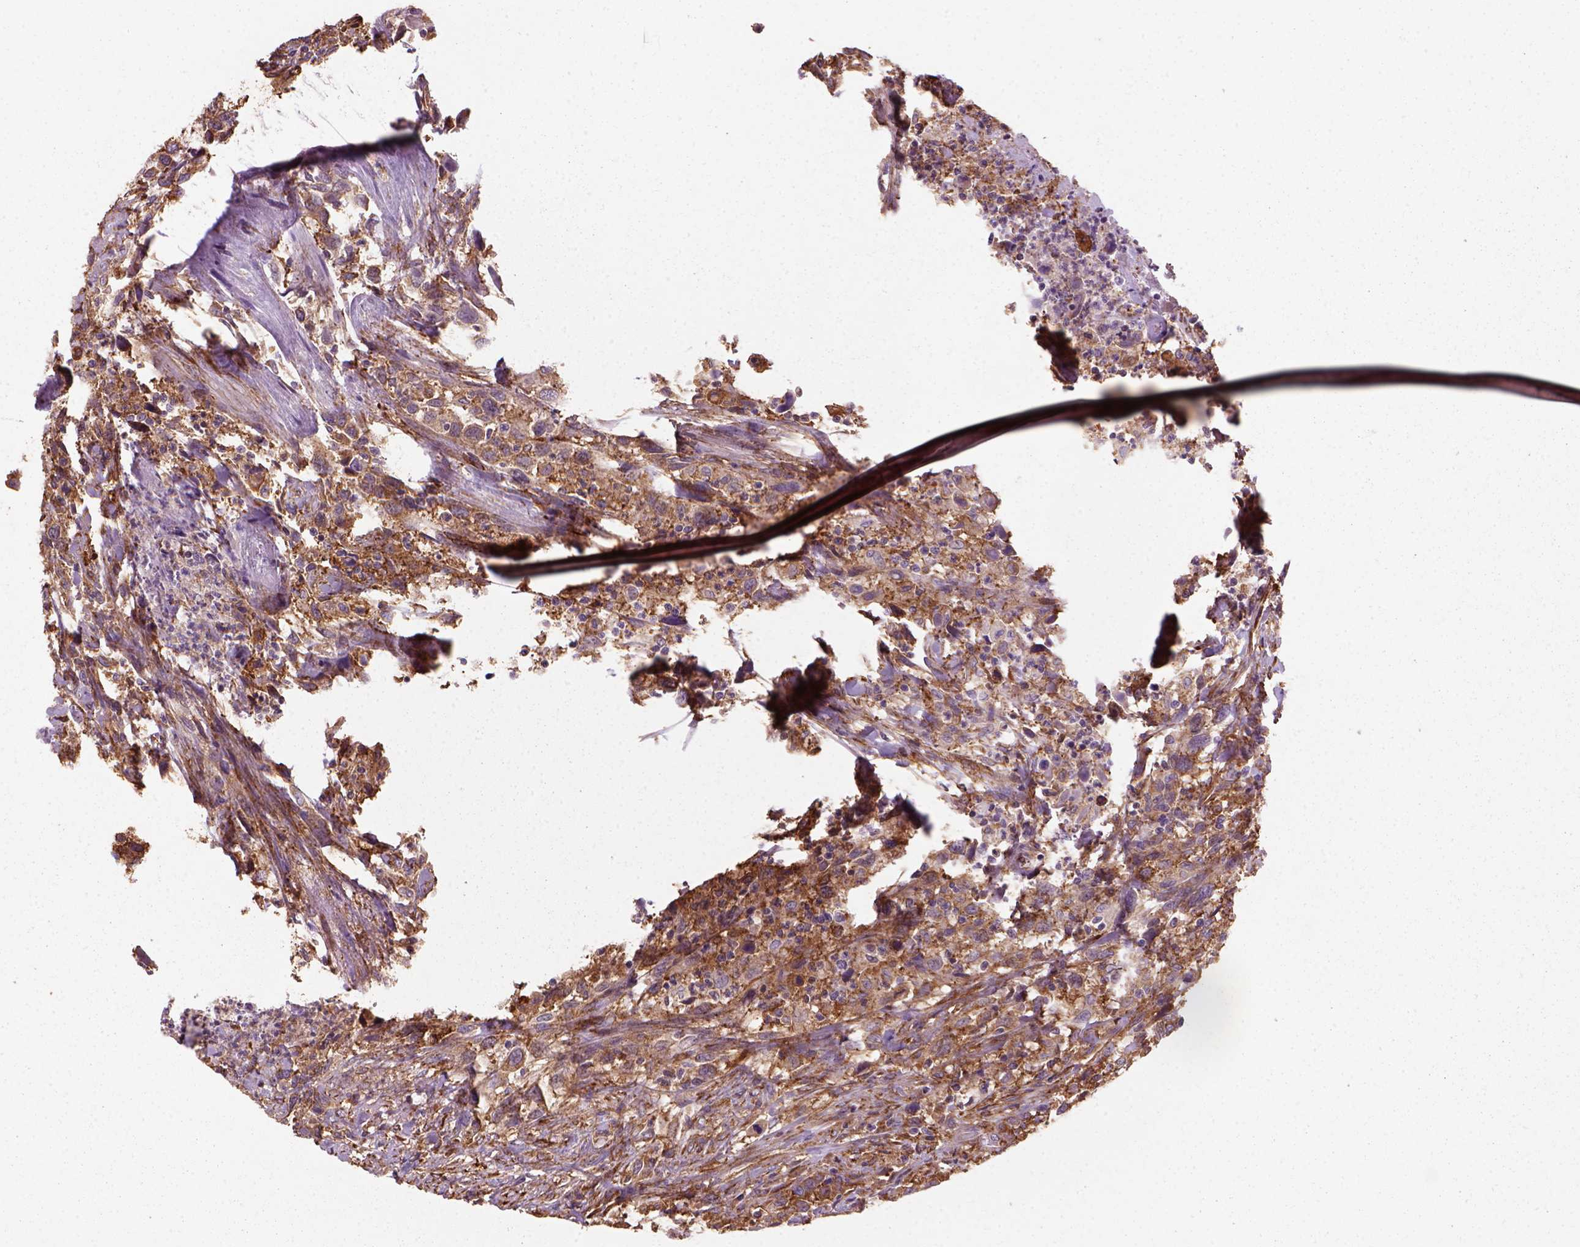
{"staining": {"intensity": "moderate", "quantity": ">75%", "location": "cytoplasmic/membranous"}, "tissue": "urothelial cancer", "cell_type": "Tumor cells", "image_type": "cancer", "snomed": [{"axis": "morphology", "description": "Urothelial carcinoma, NOS"}, {"axis": "morphology", "description": "Urothelial carcinoma, High grade"}, {"axis": "topography", "description": "Urinary bladder"}], "caption": "Tumor cells show moderate cytoplasmic/membranous positivity in about >75% of cells in urothelial carcinoma (high-grade).", "gene": "MARCKS", "patient": {"sex": "female", "age": 64}}